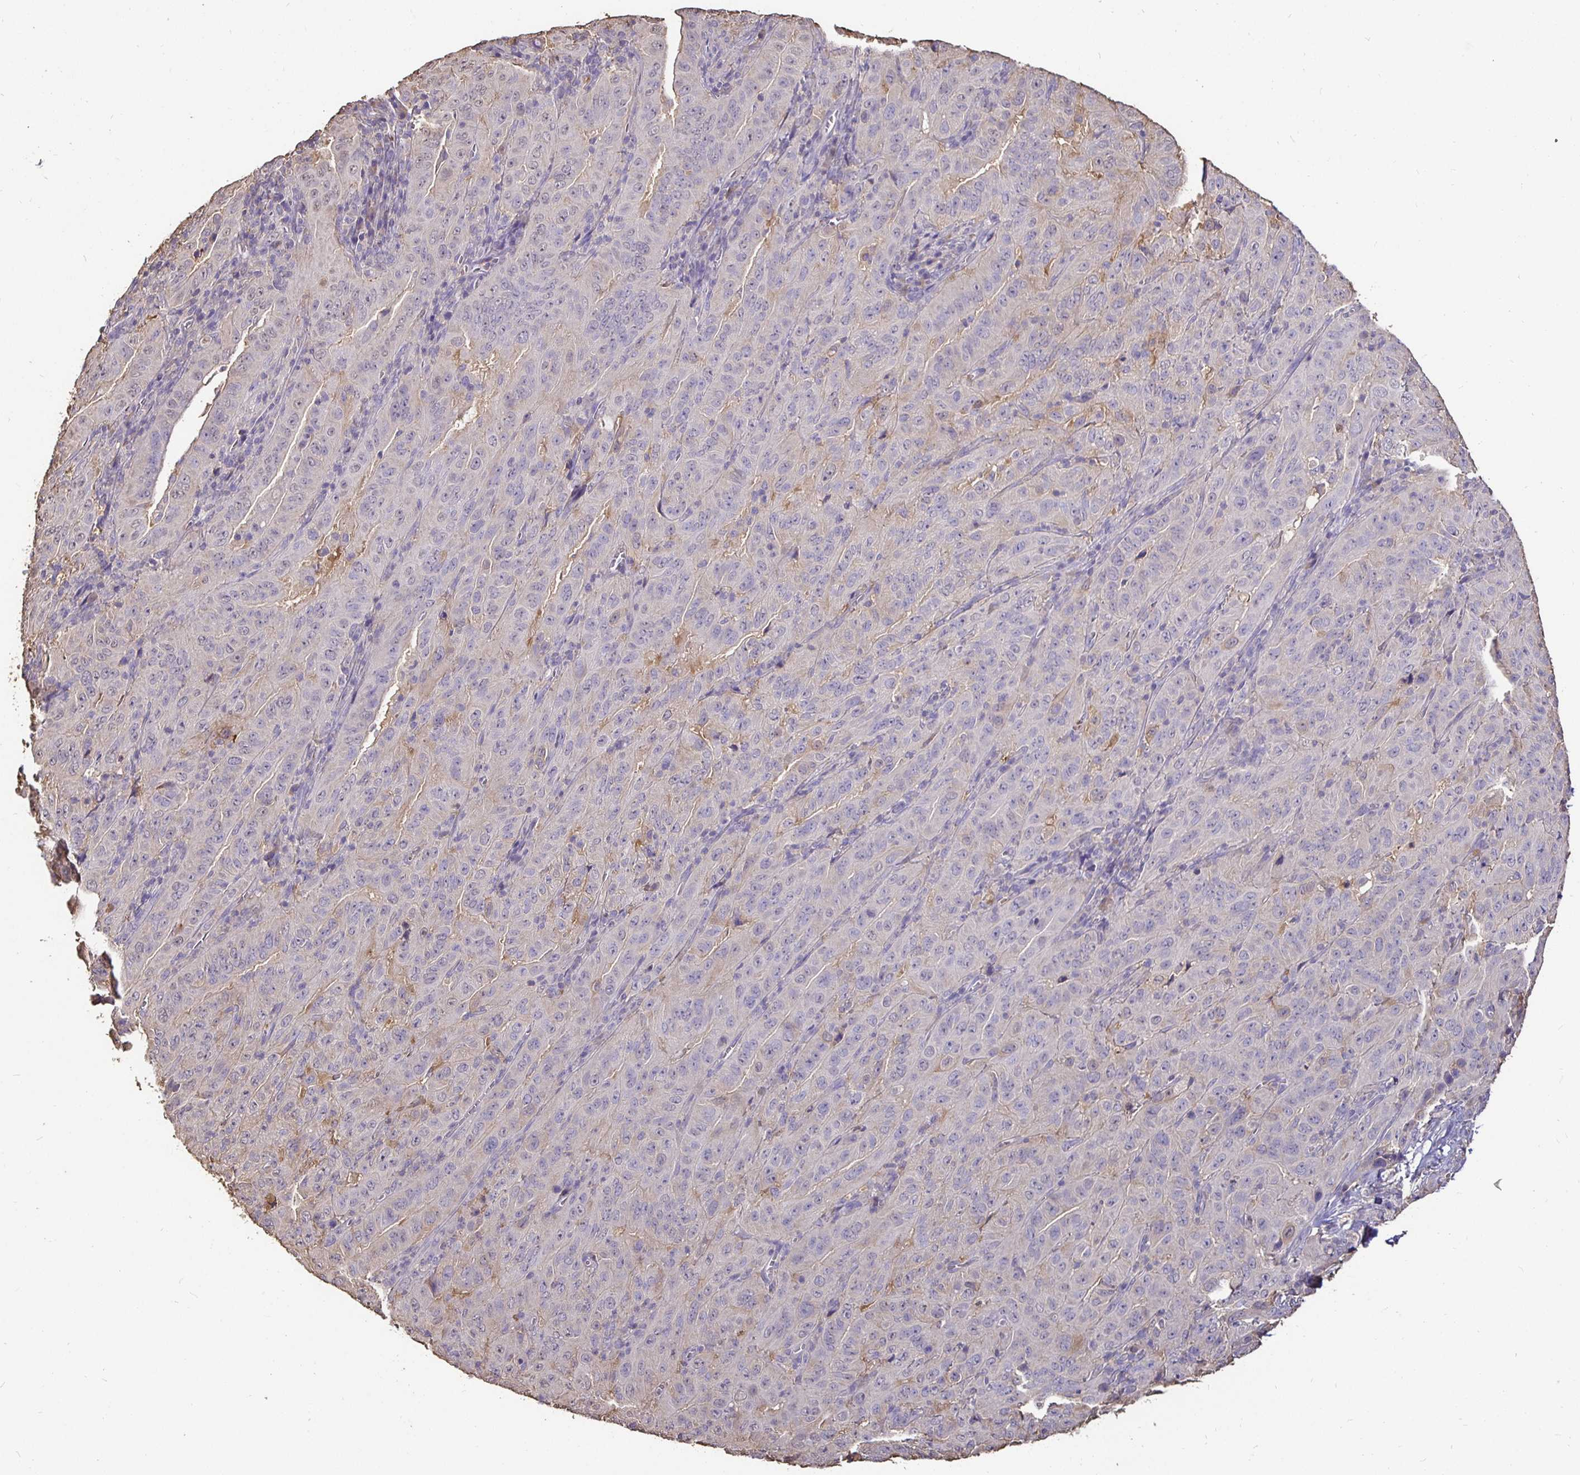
{"staining": {"intensity": "negative", "quantity": "none", "location": "none"}, "tissue": "pancreatic cancer", "cell_type": "Tumor cells", "image_type": "cancer", "snomed": [{"axis": "morphology", "description": "Adenocarcinoma, NOS"}, {"axis": "topography", "description": "Pancreas"}], "caption": "A micrograph of pancreatic cancer (adenocarcinoma) stained for a protein exhibits no brown staining in tumor cells.", "gene": "MAPK8IP3", "patient": {"sex": "male", "age": 63}}